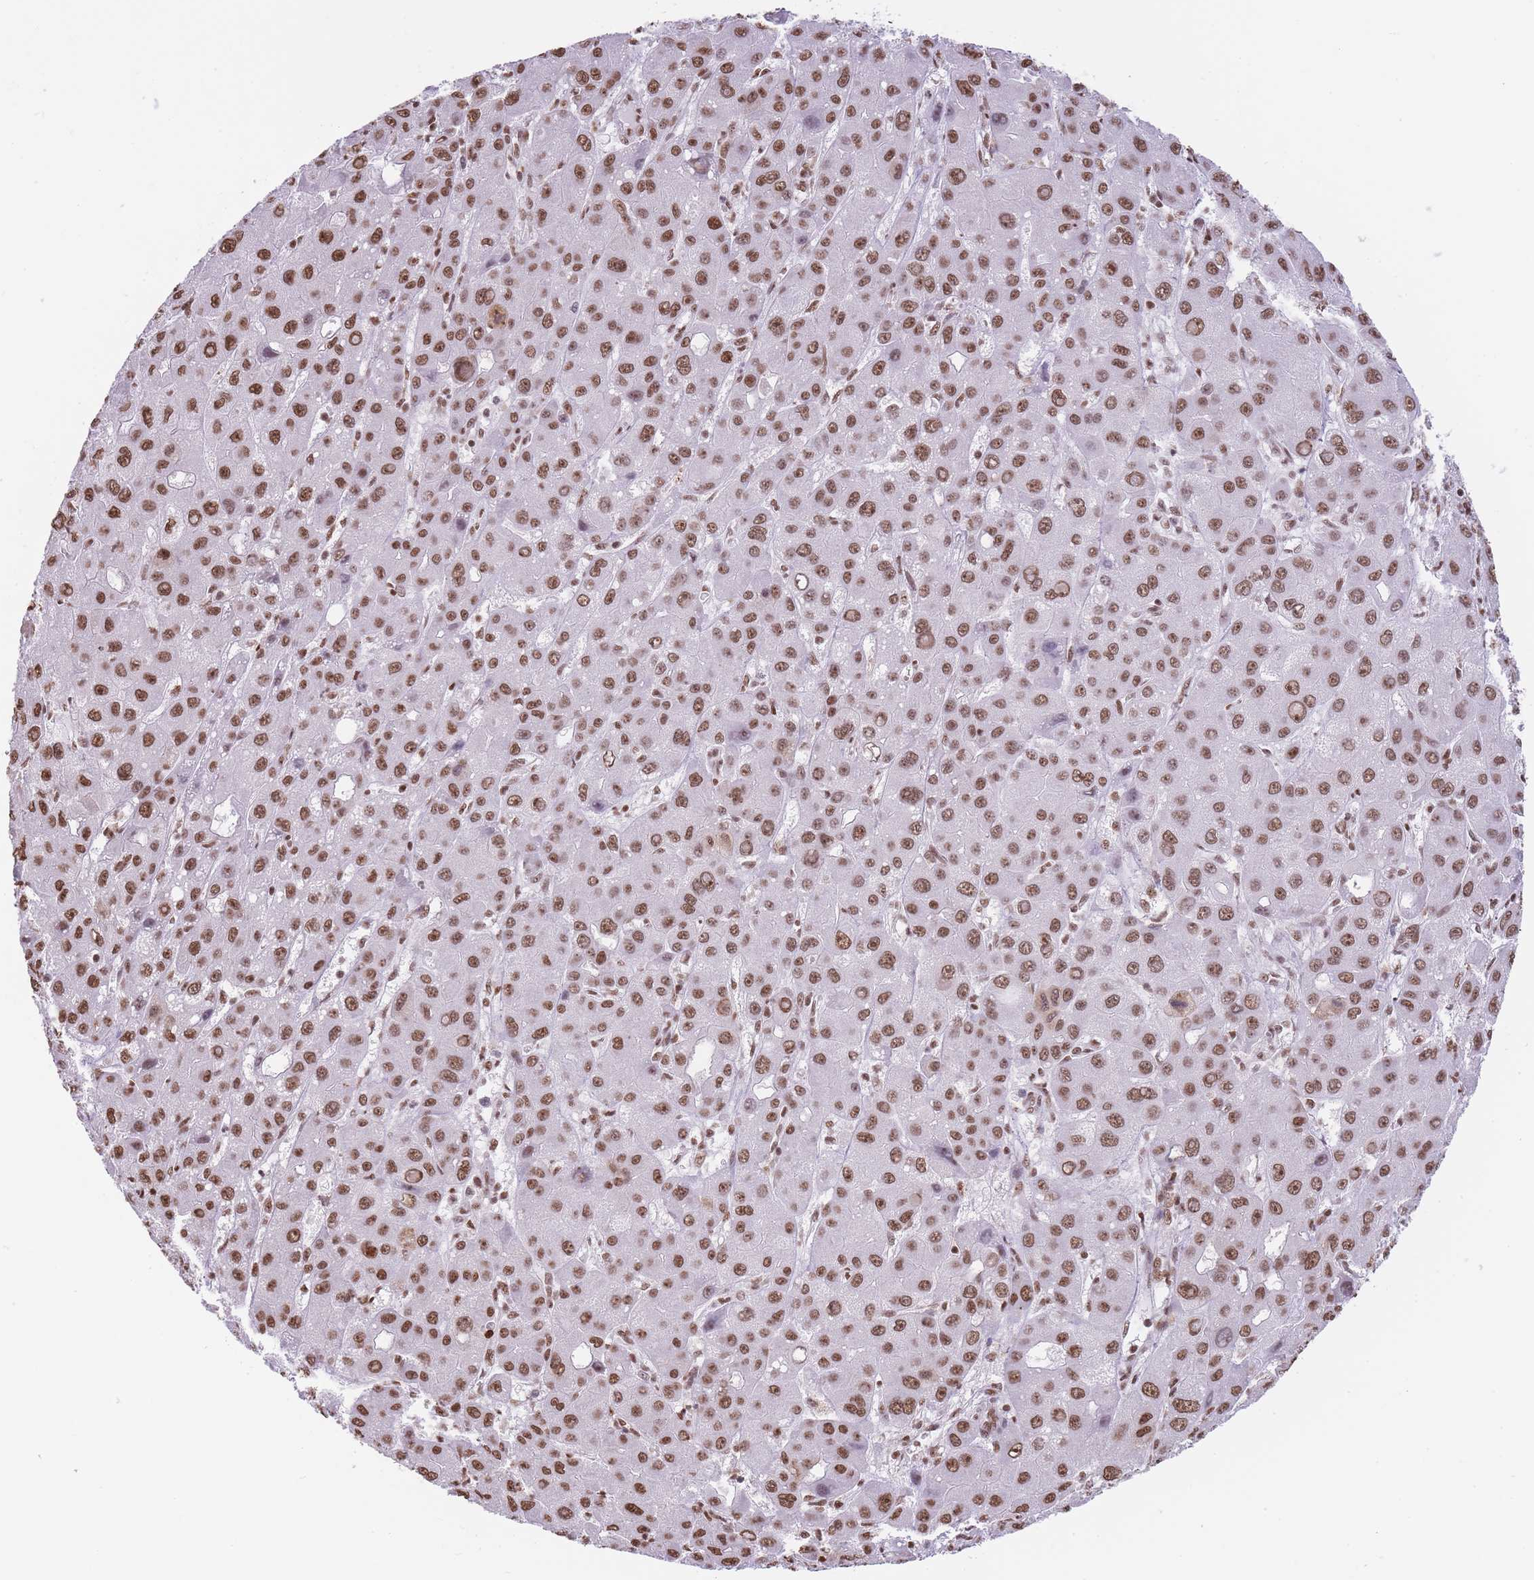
{"staining": {"intensity": "moderate", "quantity": ">75%", "location": "nuclear"}, "tissue": "liver cancer", "cell_type": "Tumor cells", "image_type": "cancer", "snomed": [{"axis": "morphology", "description": "Carcinoma, Hepatocellular, NOS"}, {"axis": "topography", "description": "Liver"}], "caption": "Tumor cells exhibit moderate nuclear positivity in about >75% of cells in liver cancer.", "gene": "EVC2", "patient": {"sex": "male", "age": 55}}